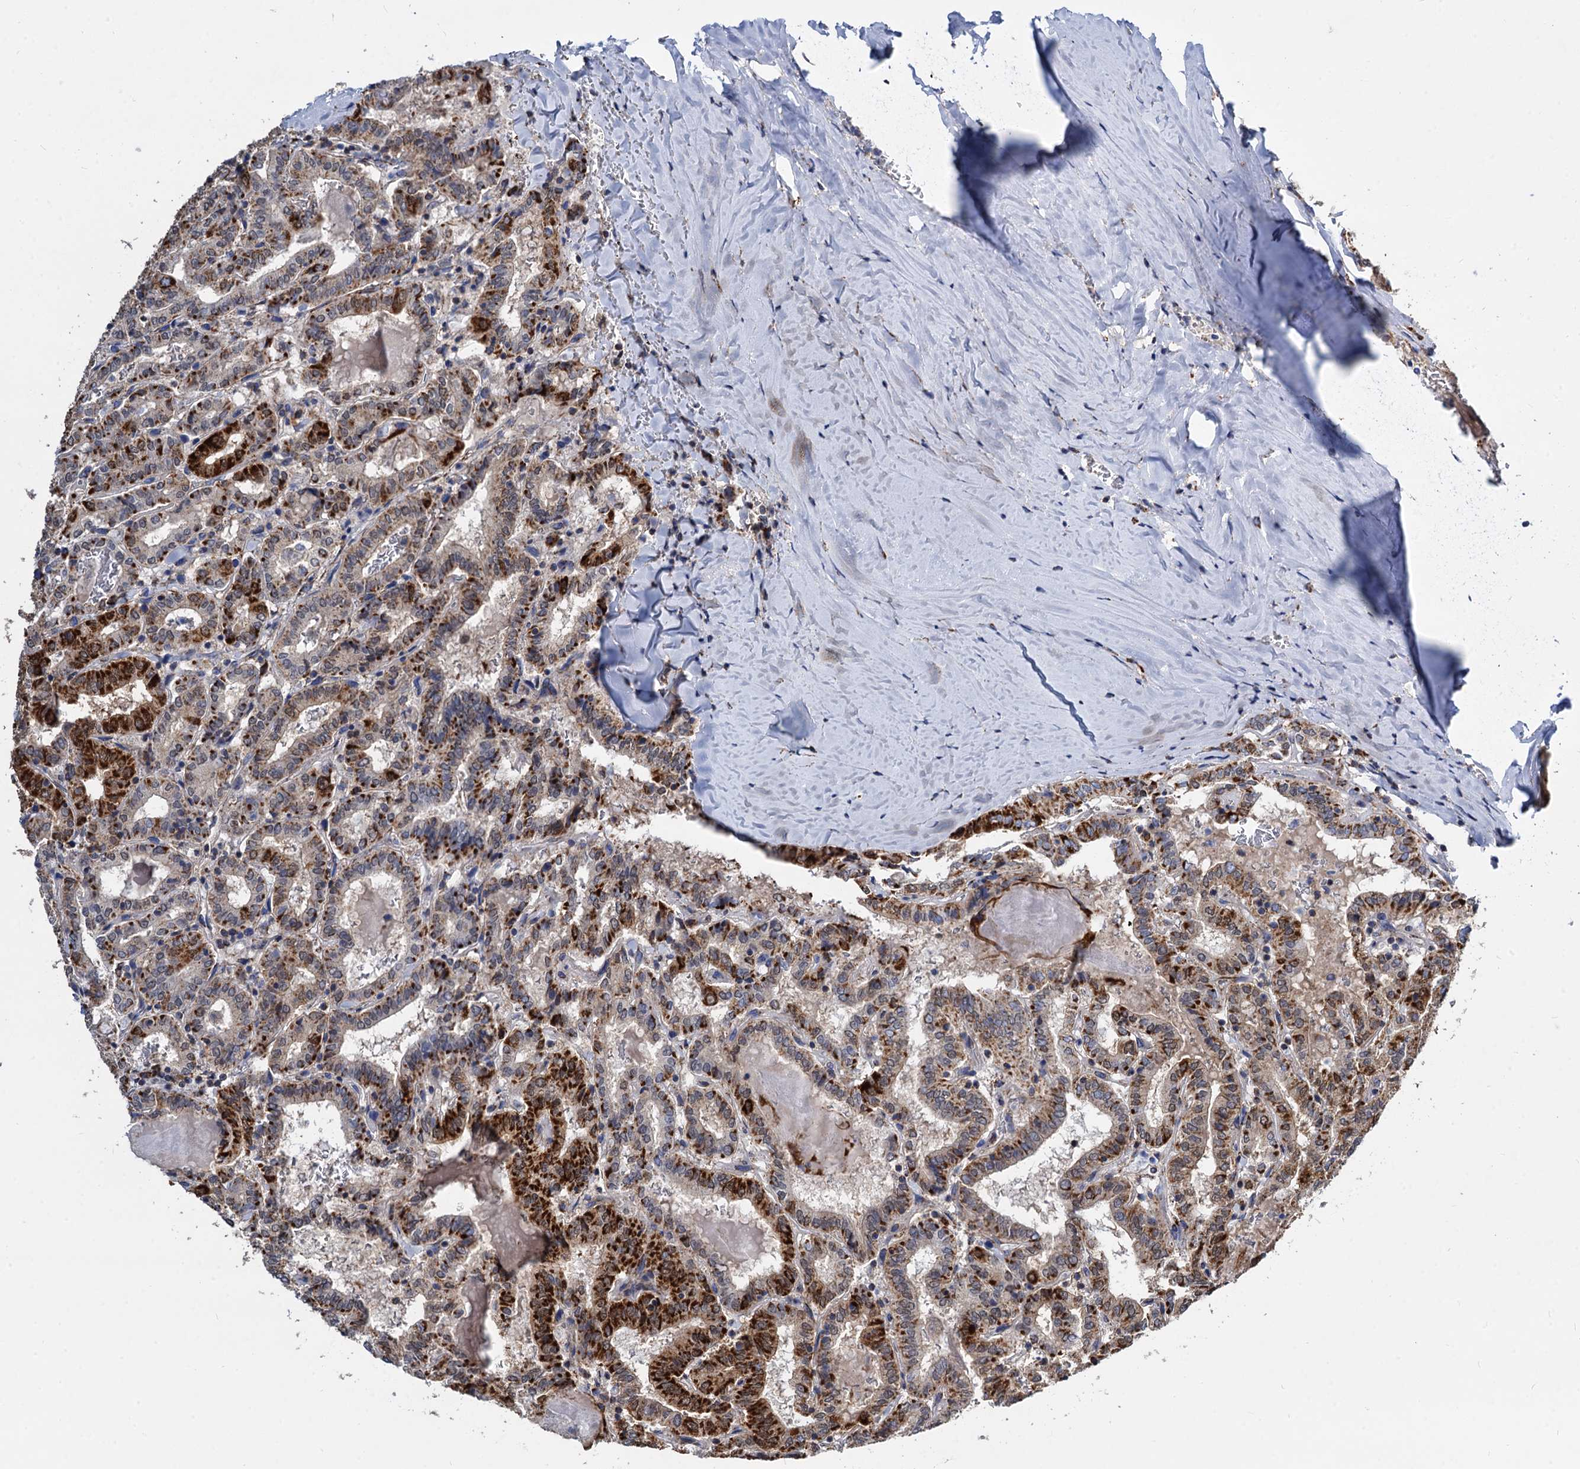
{"staining": {"intensity": "strong", "quantity": "25%-75%", "location": "cytoplasmic/membranous"}, "tissue": "thyroid cancer", "cell_type": "Tumor cells", "image_type": "cancer", "snomed": [{"axis": "morphology", "description": "Papillary adenocarcinoma, NOS"}, {"axis": "topography", "description": "Thyroid gland"}], "caption": "Brown immunohistochemical staining in thyroid cancer (papillary adenocarcinoma) shows strong cytoplasmic/membranous staining in approximately 25%-75% of tumor cells. Using DAB (3,3'-diaminobenzidine) (brown) and hematoxylin (blue) stains, captured at high magnification using brightfield microscopy.", "gene": "TIMM10", "patient": {"sex": "female", "age": 72}}